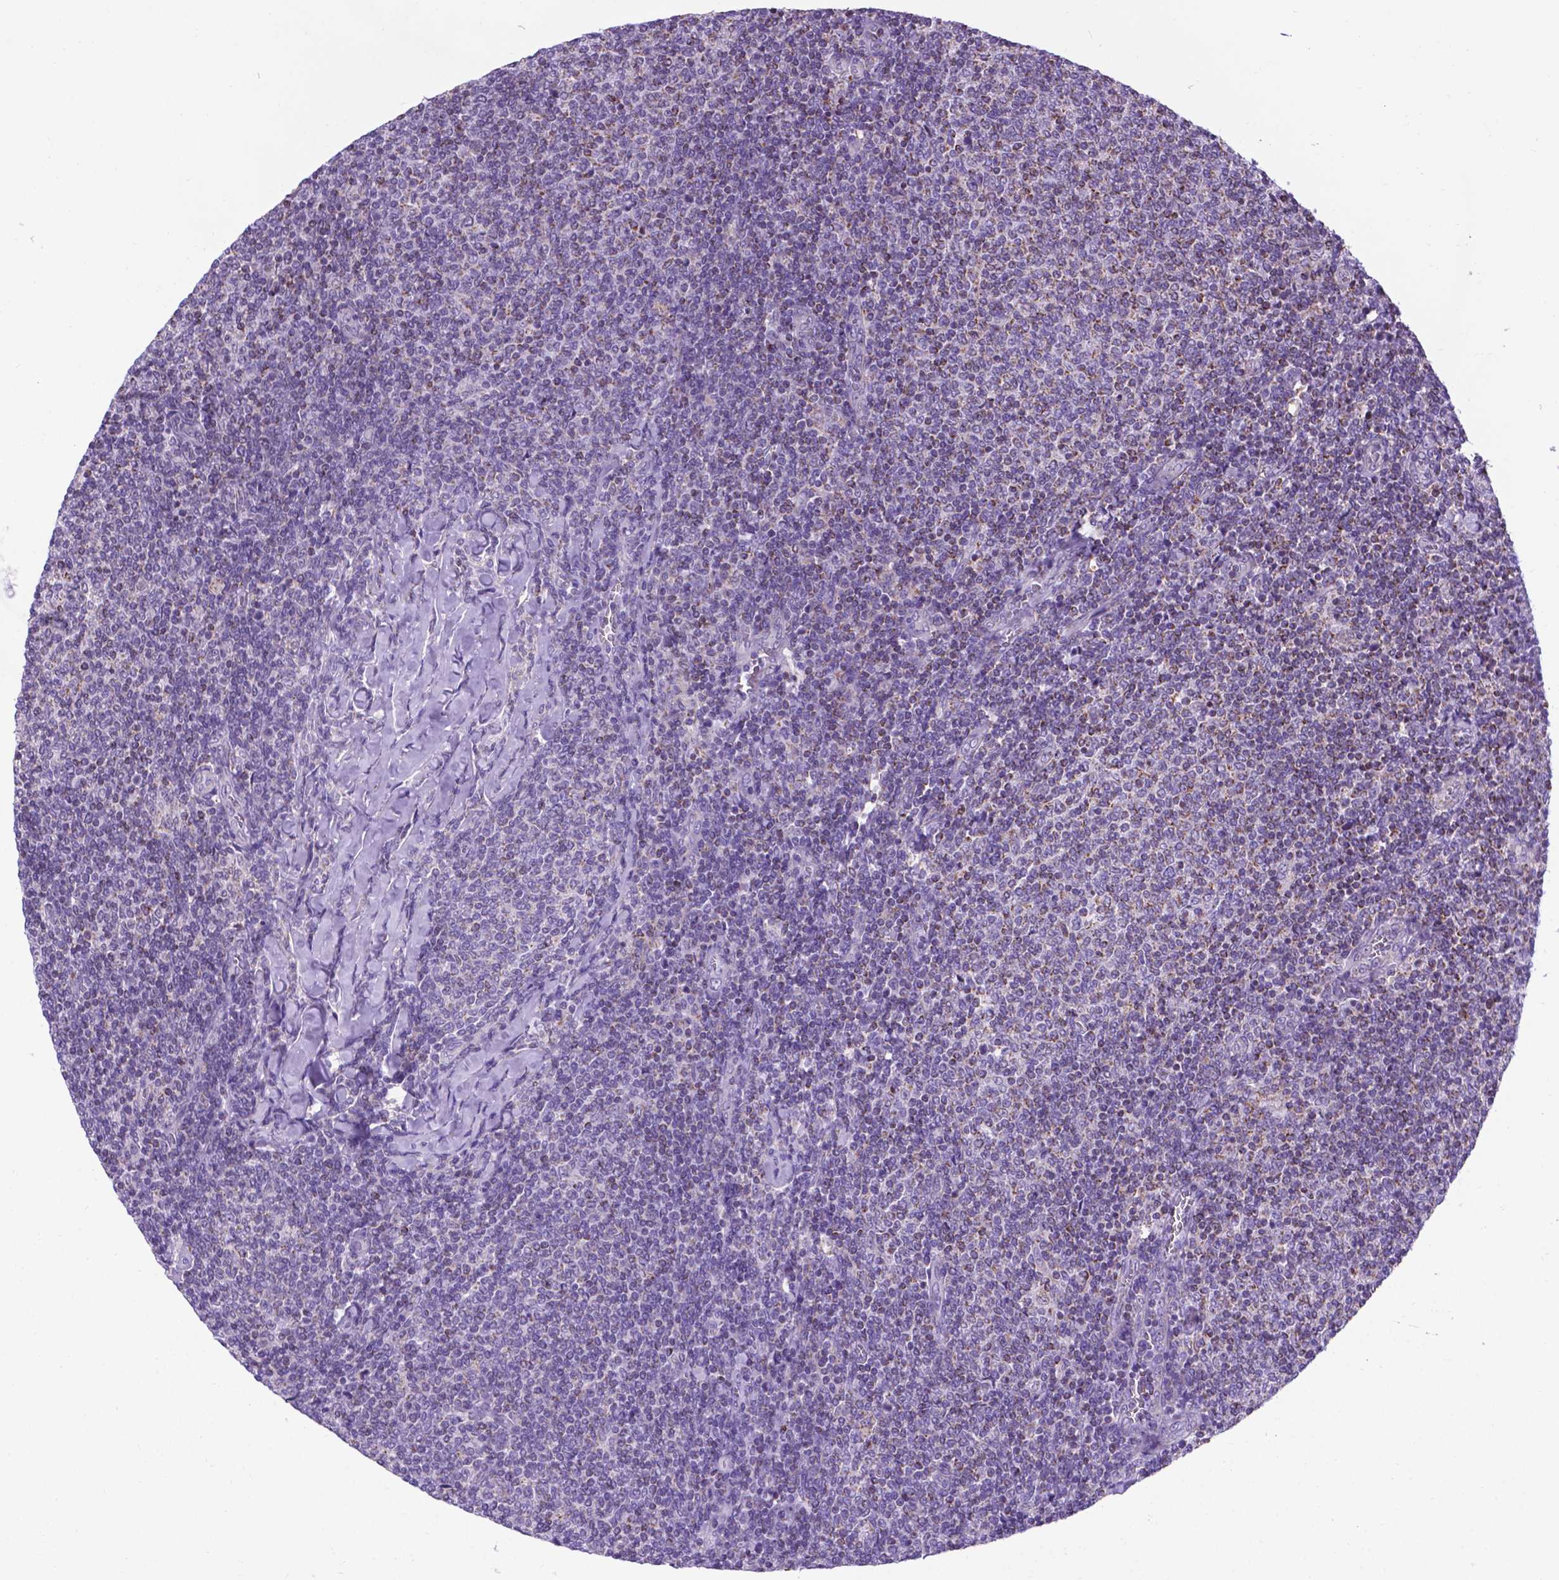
{"staining": {"intensity": "moderate", "quantity": "<25%", "location": "cytoplasmic/membranous"}, "tissue": "lymphoma", "cell_type": "Tumor cells", "image_type": "cancer", "snomed": [{"axis": "morphology", "description": "Malignant lymphoma, non-Hodgkin's type, Low grade"}, {"axis": "topography", "description": "Lymph node"}], "caption": "Protein staining exhibits moderate cytoplasmic/membranous positivity in approximately <25% of tumor cells in malignant lymphoma, non-Hodgkin's type (low-grade). (IHC, brightfield microscopy, high magnification).", "gene": "POU3F3", "patient": {"sex": "male", "age": 52}}